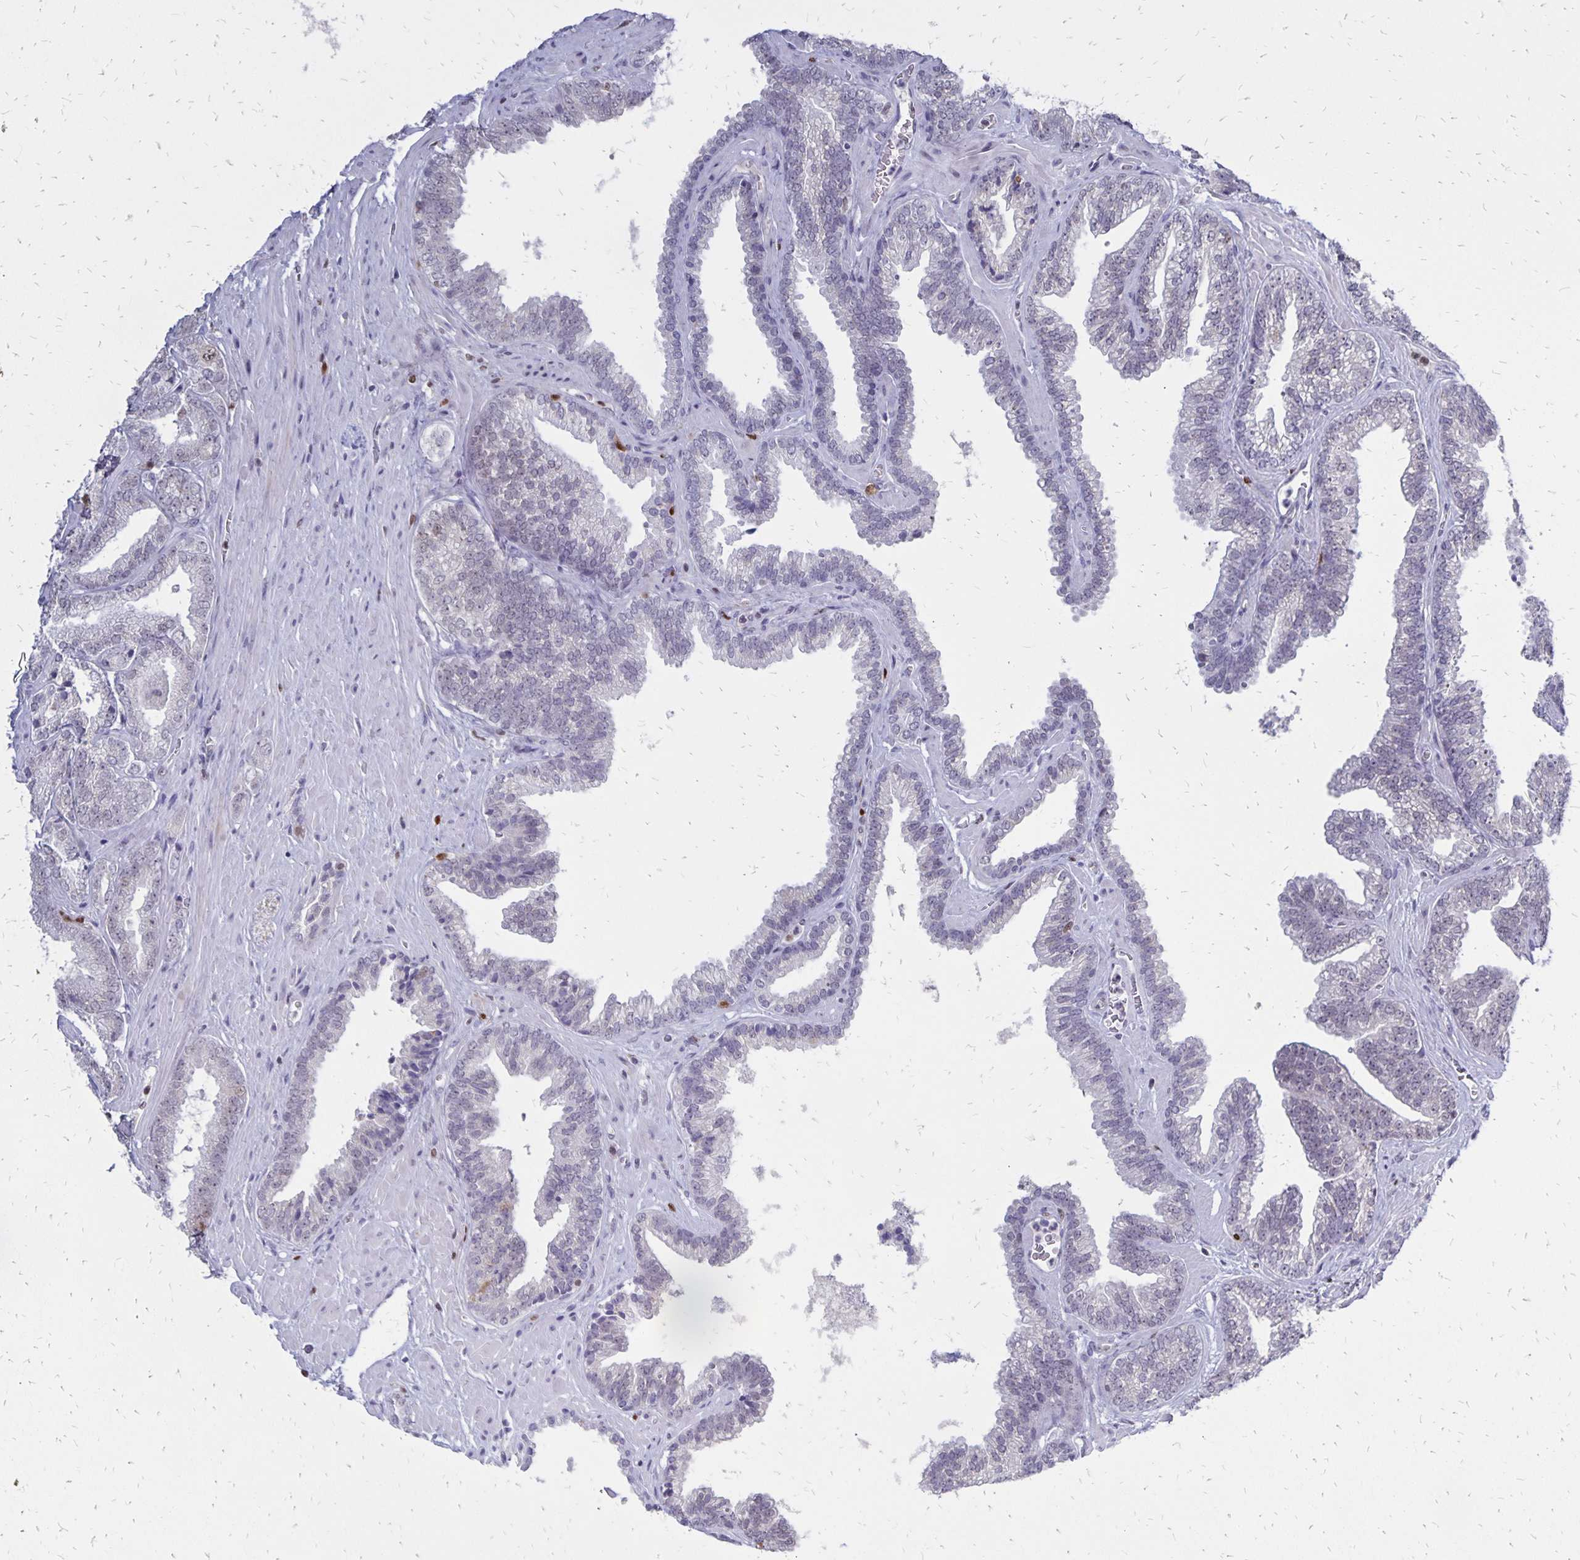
{"staining": {"intensity": "negative", "quantity": "none", "location": "none"}, "tissue": "prostate cancer", "cell_type": "Tumor cells", "image_type": "cancer", "snomed": [{"axis": "morphology", "description": "Adenocarcinoma, High grade"}, {"axis": "topography", "description": "Prostate"}], "caption": "Immunohistochemical staining of prostate adenocarcinoma (high-grade) displays no significant expression in tumor cells.", "gene": "DCK", "patient": {"sex": "male", "age": 68}}